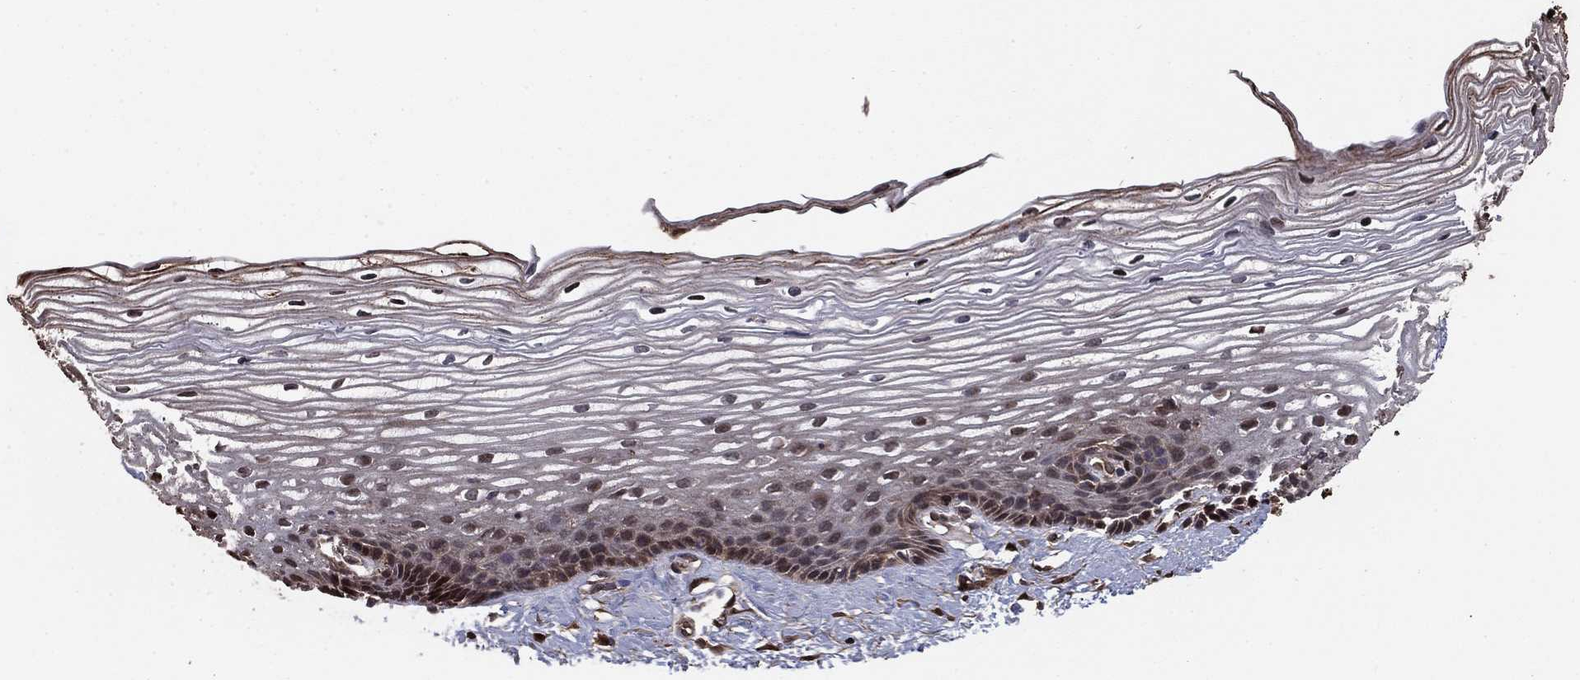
{"staining": {"intensity": "moderate", "quantity": ">75%", "location": "cytoplasmic/membranous"}, "tissue": "cervix", "cell_type": "Glandular cells", "image_type": "normal", "snomed": [{"axis": "morphology", "description": "Normal tissue, NOS"}, {"axis": "topography", "description": "Cervix"}], "caption": "Immunohistochemical staining of unremarkable human cervix reveals >75% levels of moderate cytoplasmic/membranous protein expression in approximately >75% of glandular cells. The staining was performed using DAB (3,3'-diaminobenzidine), with brown indicating positive protein expression. Nuclei are stained blue with hematoxylin.", "gene": "GYG1", "patient": {"sex": "female", "age": 40}}